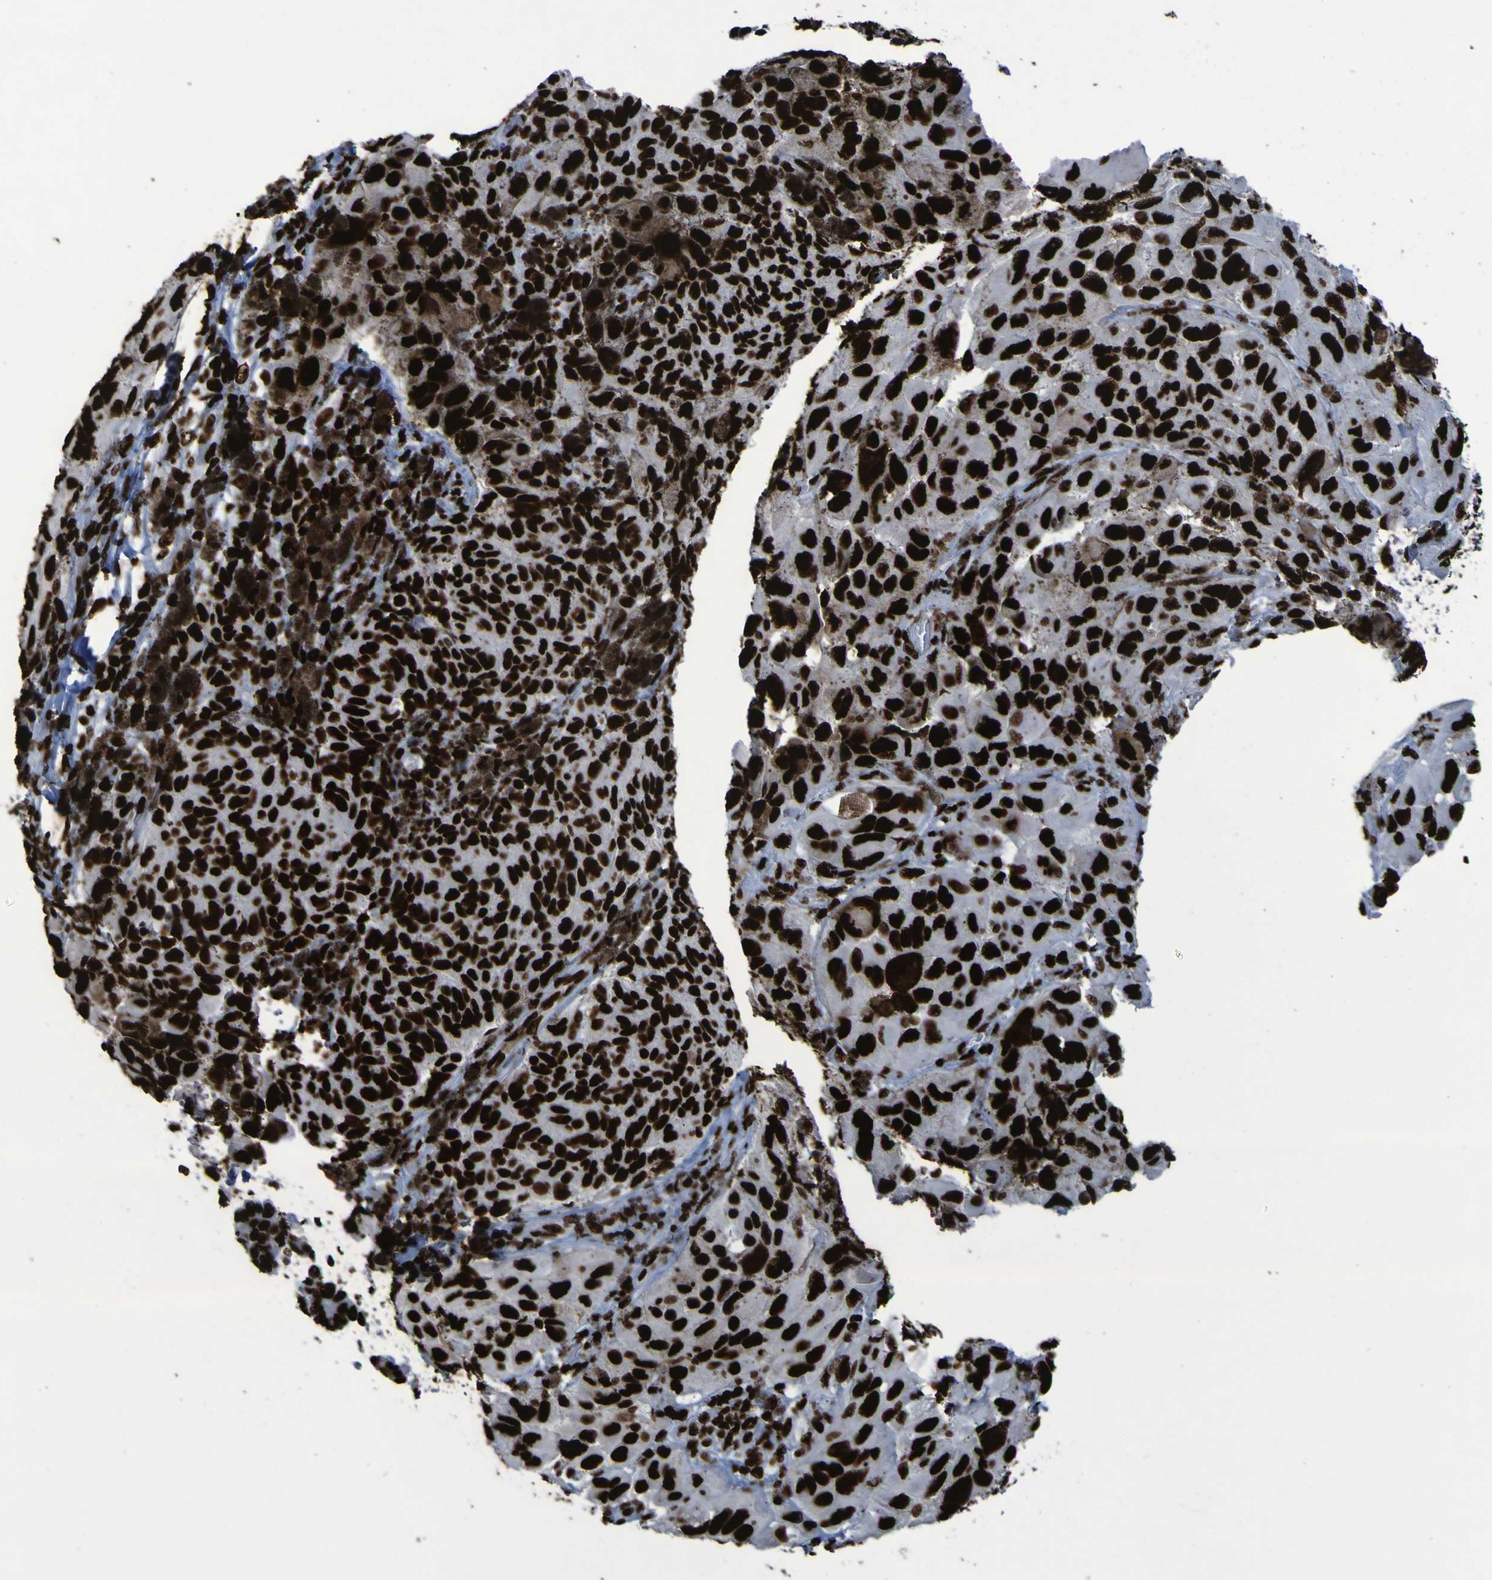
{"staining": {"intensity": "strong", "quantity": ">75%", "location": "cytoplasmic/membranous,nuclear"}, "tissue": "melanoma", "cell_type": "Tumor cells", "image_type": "cancer", "snomed": [{"axis": "morphology", "description": "Malignant melanoma, NOS"}, {"axis": "topography", "description": "Skin"}], "caption": "About >75% of tumor cells in human malignant melanoma display strong cytoplasmic/membranous and nuclear protein expression as visualized by brown immunohistochemical staining.", "gene": "NPM1", "patient": {"sex": "female", "age": 73}}